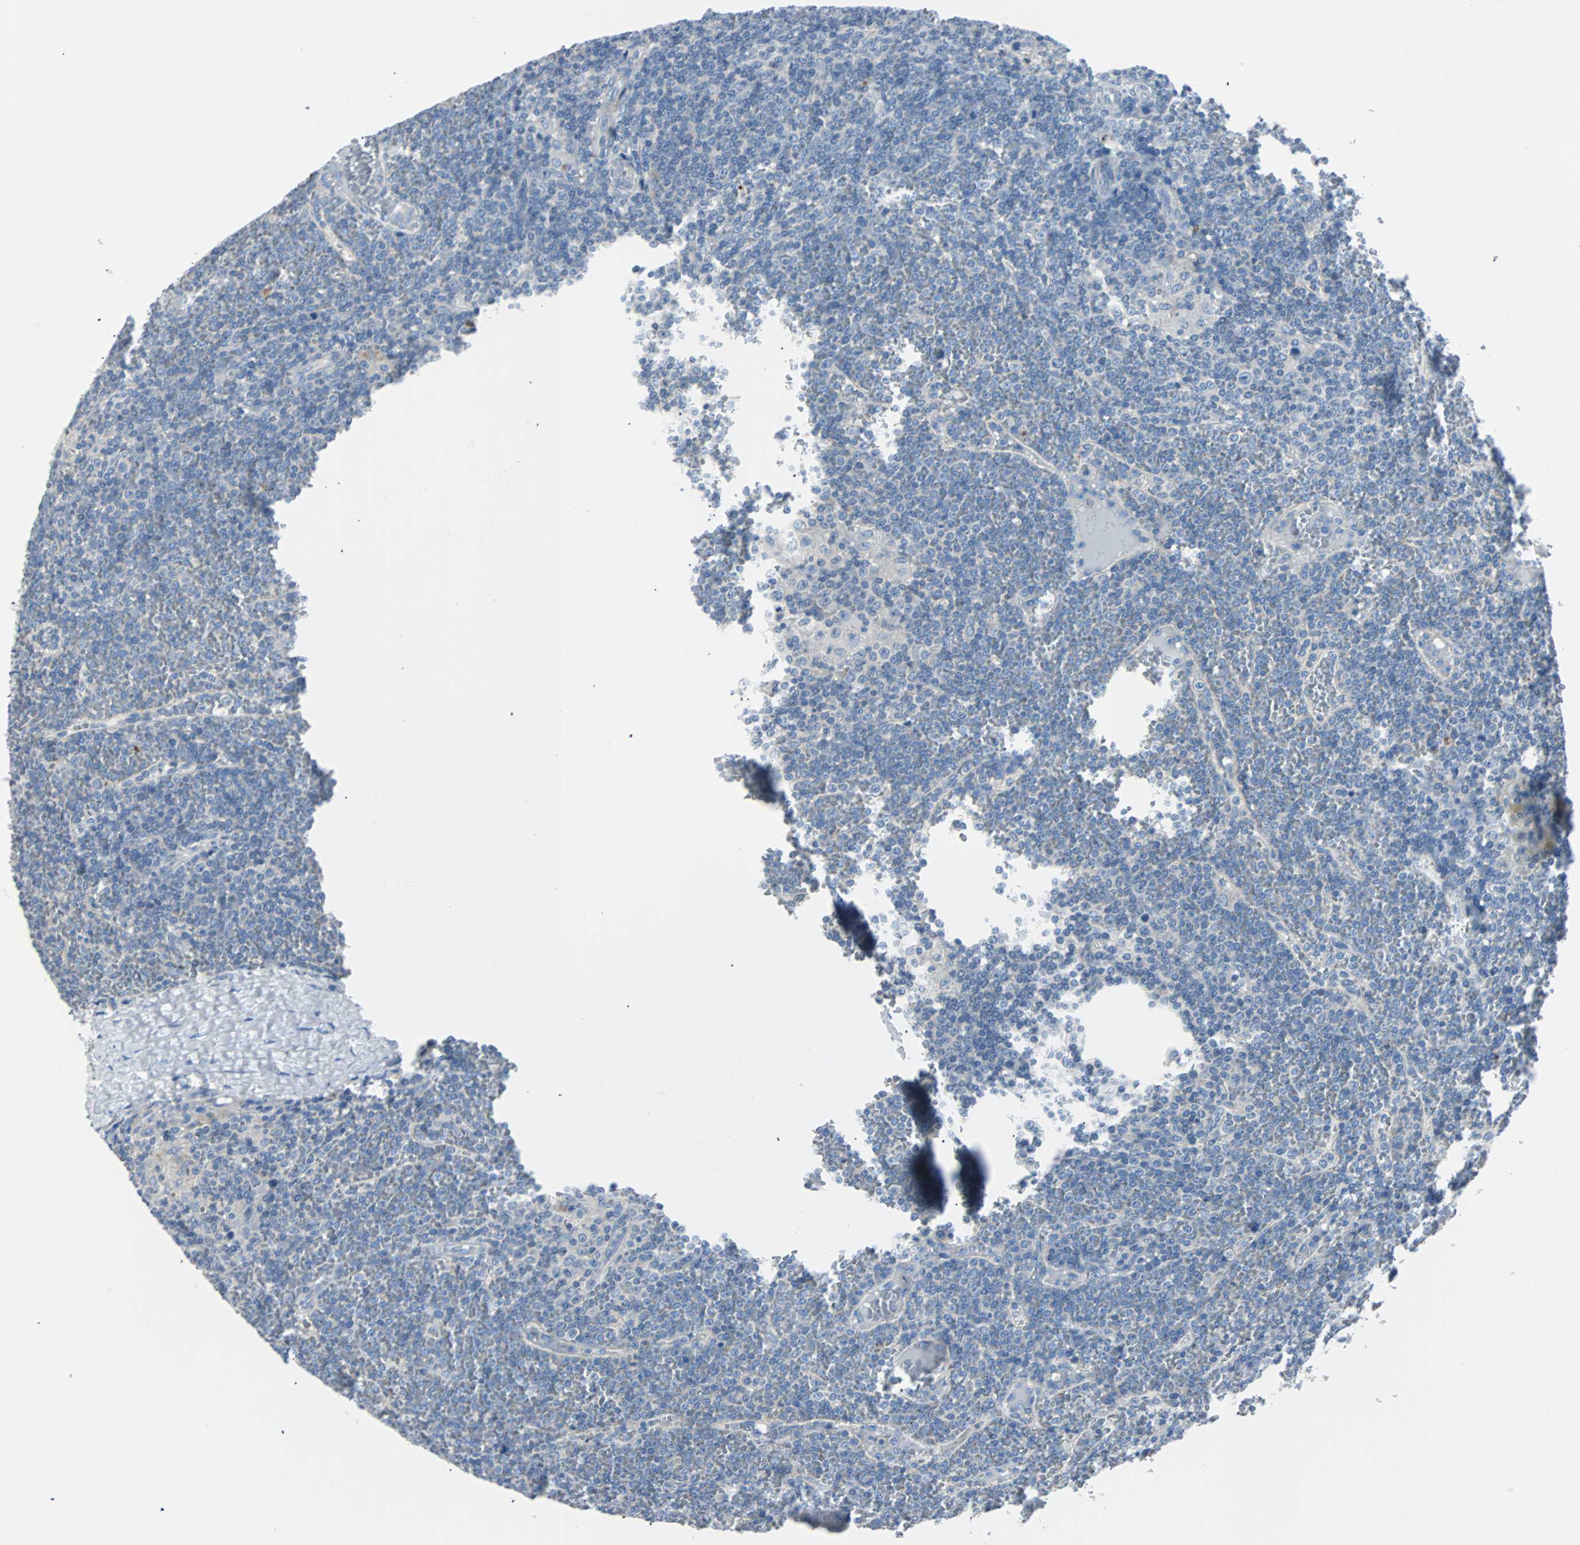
{"staining": {"intensity": "negative", "quantity": "none", "location": "none"}, "tissue": "lymphoma", "cell_type": "Tumor cells", "image_type": "cancer", "snomed": [{"axis": "morphology", "description": "Malignant lymphoma, non-Hodgkin's type, Low grade"}, {"axis": "topography", "description": "Spleen"}], "caption": "Immunohistochemistry (IHC) photomicrograph of human malignant lymphoma, non-Hodgkin's type (low-grade) stained for a protein (brown), which demonstrates no expression in tumor cells.", "gene": "RASA1", "patient": {"sex": "female", "age": 19}}